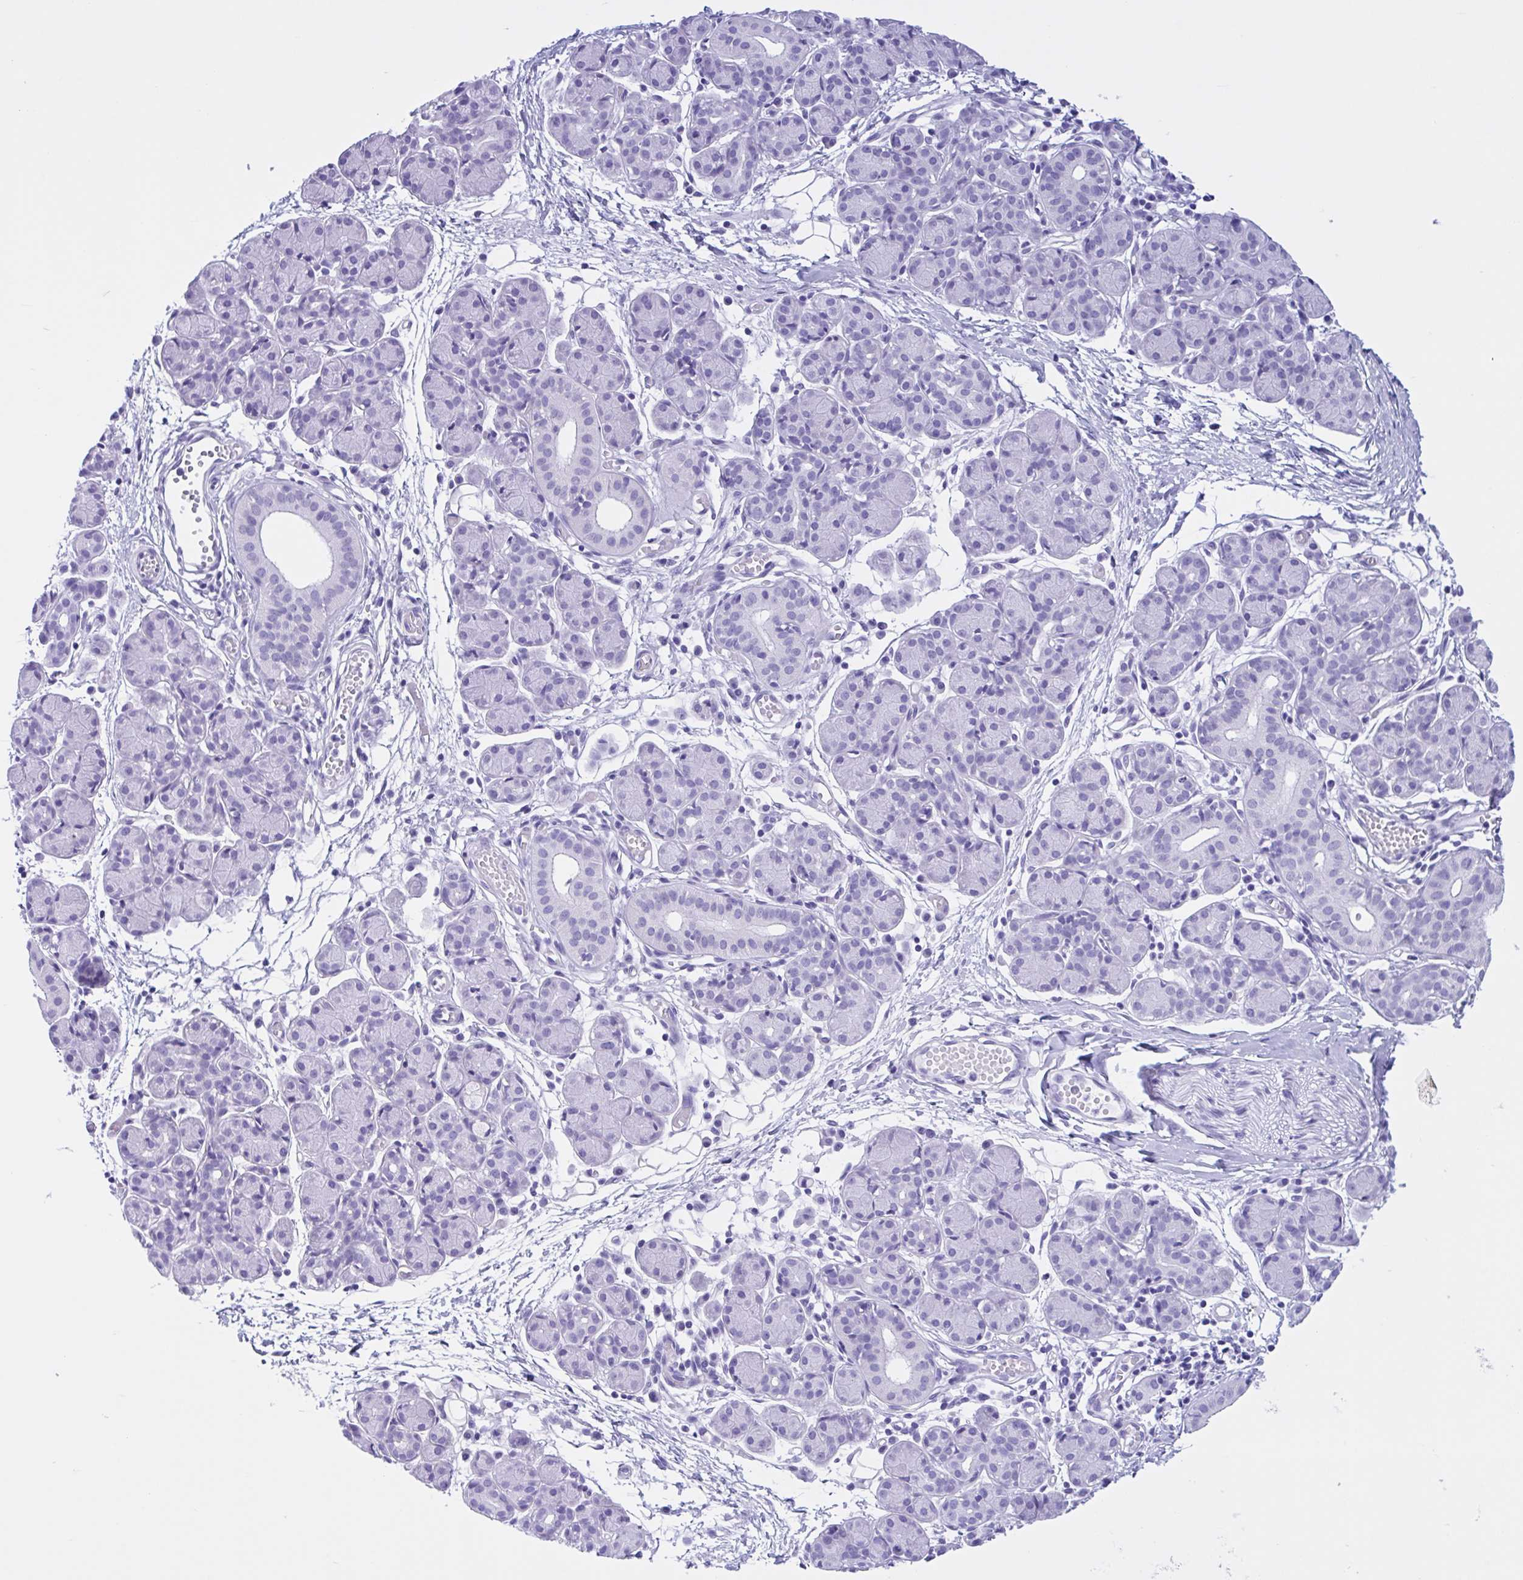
{"staining": {"intensity": "negative", "quantity": "none", "location": "none"}, "tissue": "salivary gland", "cell_type": "Glandular cells", "image_type": "normal", "snomed": [{"axis": "morphology", "description": "Normal tissue, NOS"}, {"axis": "morphology", "description": "Inflammation, NOS"}, {"axis": "topography", "description": "Lymph node"}, {"axis": "topography", "description": "Salivary gland"}], "caption": "Salivary gland was stained to show a protein in brown. There is no significant positivity in glandular cells. (DAB (3,3'-diaminobenzidine) IHC, high magnification).", "gene": "IAPP", "patient": {"sex": "male", "age": 3}}